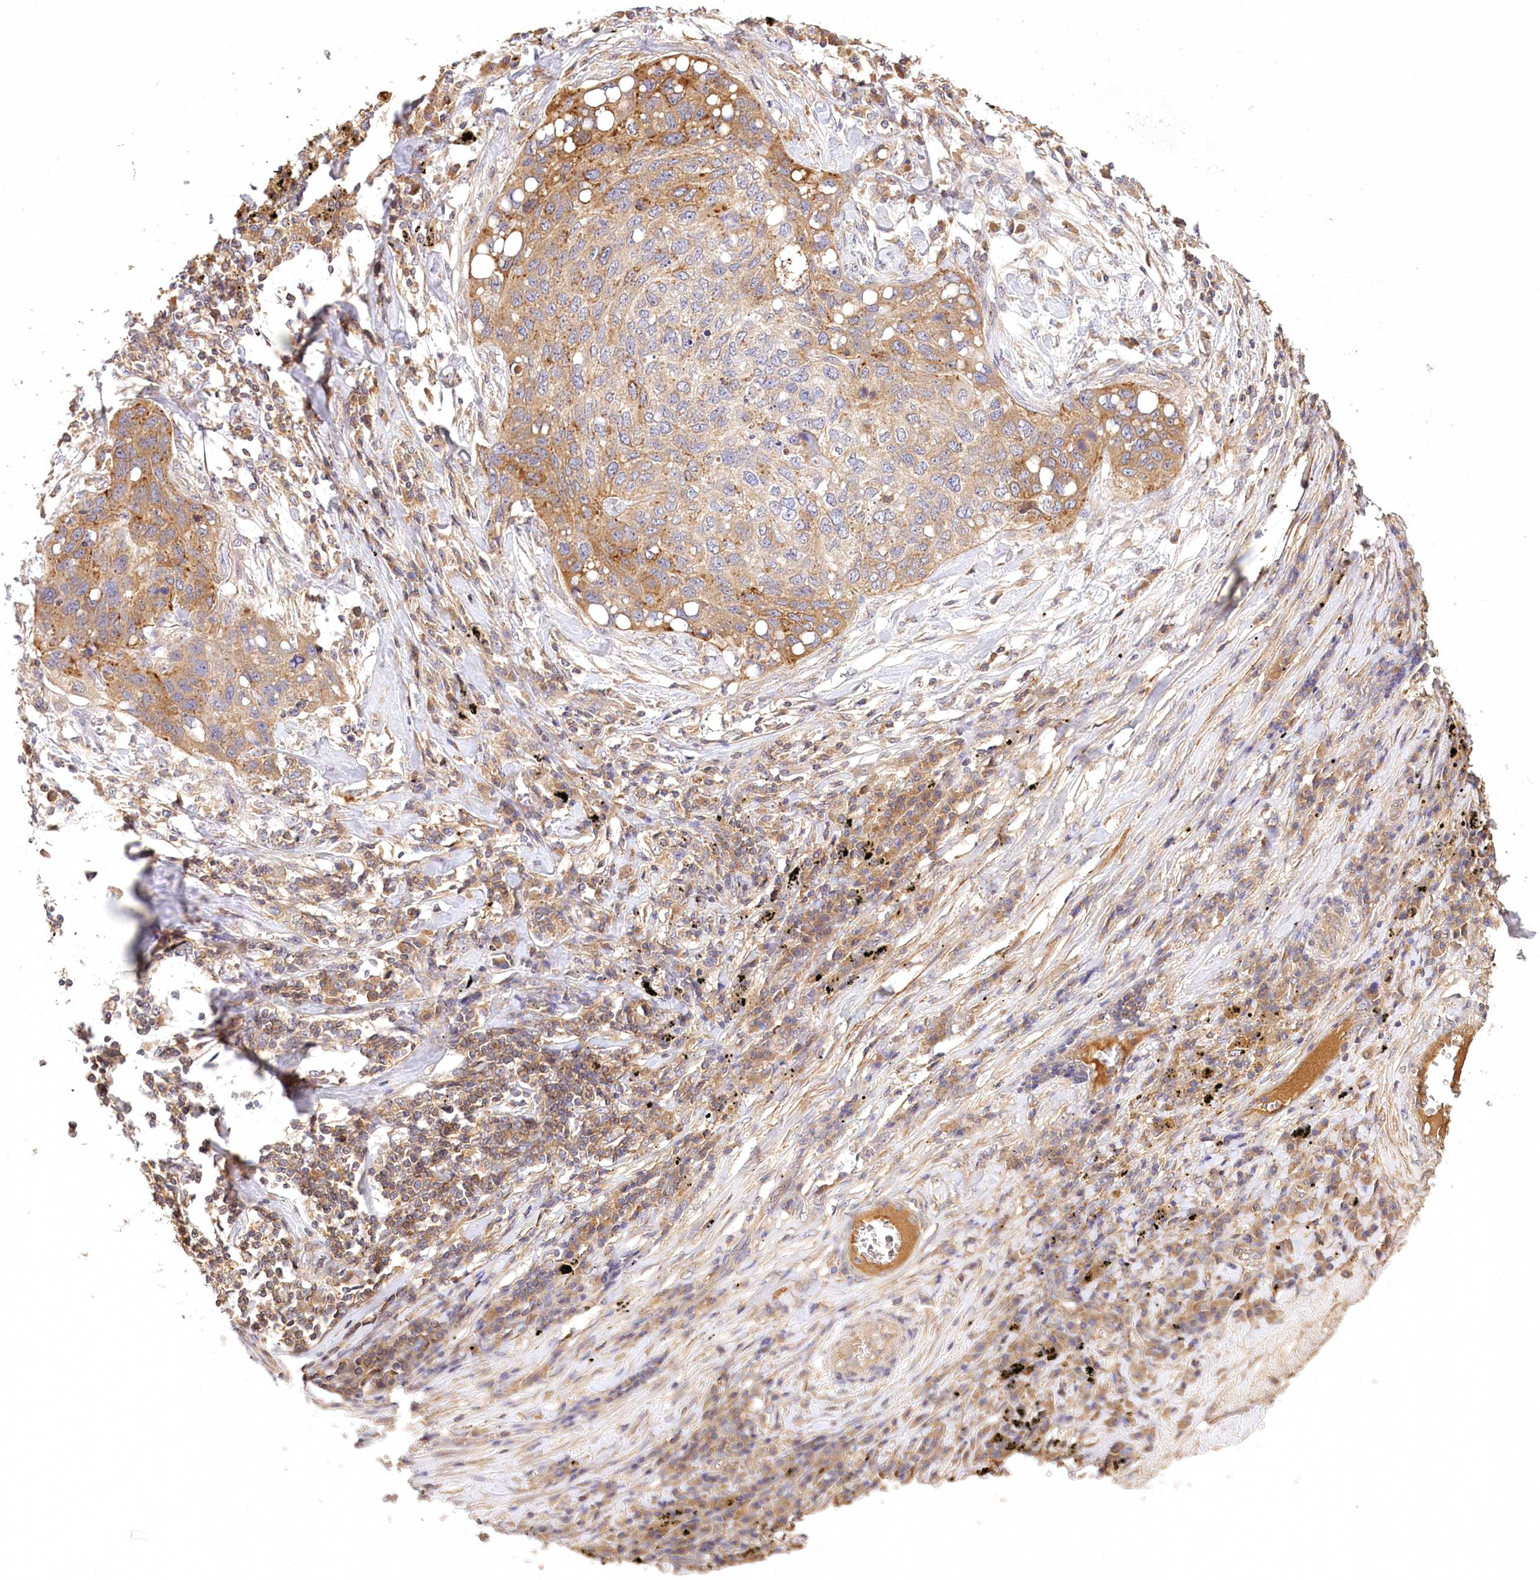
{"staining": {"intensity": "moderate", "quantity": "25%-75%", "location": "cytoplasmic/membranous"}, "tissue": "lung cancer", "cell_type": "Tumor cells", "image_type": "cancer", "snomed": [{"axis": "morphology", "description": "Squamous cell carcinoma, NOS"}, {"axis": "topography", "description": "Lung"}], "caption": "Human squamous cell carcinoma (lung) stained with a brown dye demonstrates moderate cytoplasmic/membranous positive staining in about 25%-75% of tumor cells.", "gene": "LSS", "patient": {"sex": "female", "age": 63}}